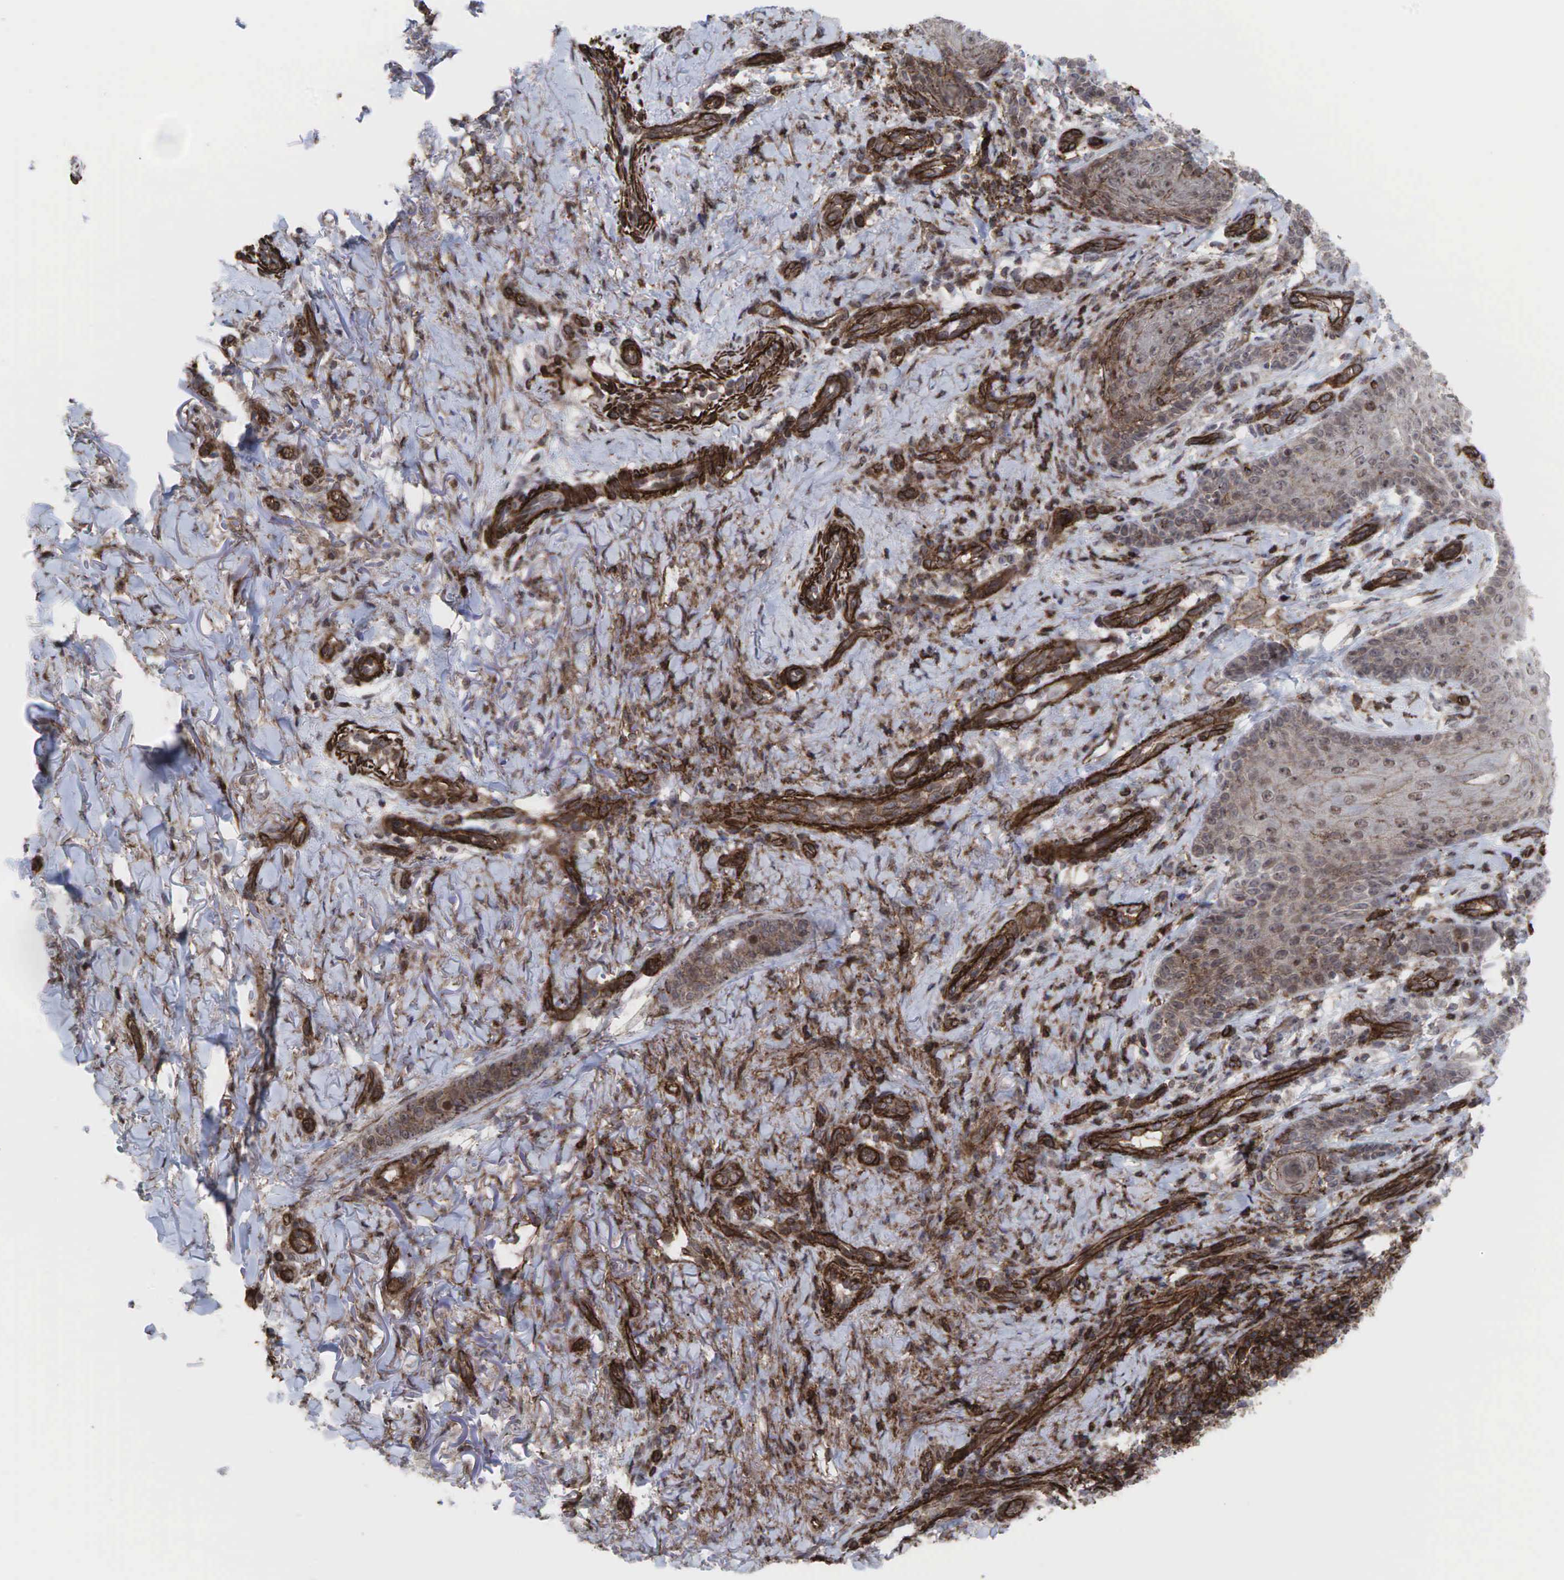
{"staining": {"intensity": "weak", "quantity": ">75%", "location": "cytoplasmic/membranous"}, "tissue": "skin cancer", "cell_type": "Tumor cells", "image_type": "cancer", "snomed": [{"axis": "morphology", "description": "Normal tissue, NOS"}, {"axis": "morphology", "description": "Basal cell carcinoma"}, {"axis": "topography", "description": "Skin"}], "caption": "Immunohistochemical staining of human skin basal cell carcinoma shows weak cytoplasmic/membranous protein staining in about >75% of tumor cells.", "gene": "GPRASP1", "patient": {"sex": "male", "age": 81}}